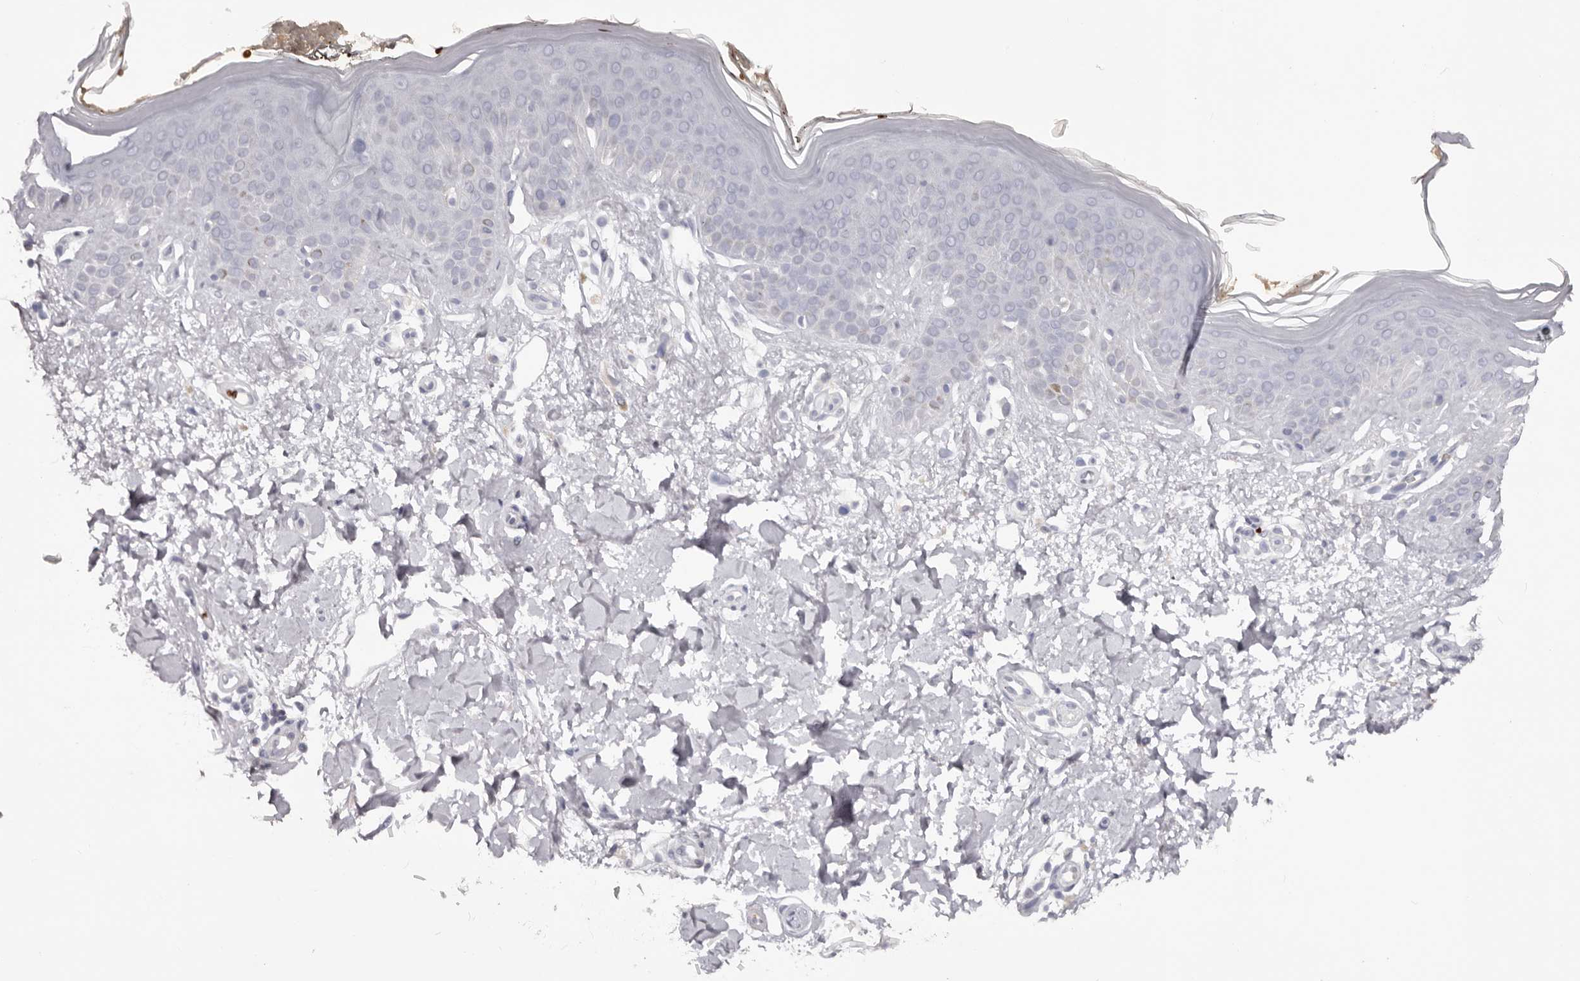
{"staining": {"intensity": "negative", "quantity": "none", "location": "none"}, "tissue": "skin", "cell_type": "Fibroblasts", "image_type": "normal", "snomed": [{"axis": "morphology", "description": "Normal tissue, NOS"}, {"axis": "topography", "description": "Skin"}], "caption": "Fibroblasts are negative for brown protein staining in normal skin.", "gene": "TNR", "patient": {"sex": "female", "age": 64}}